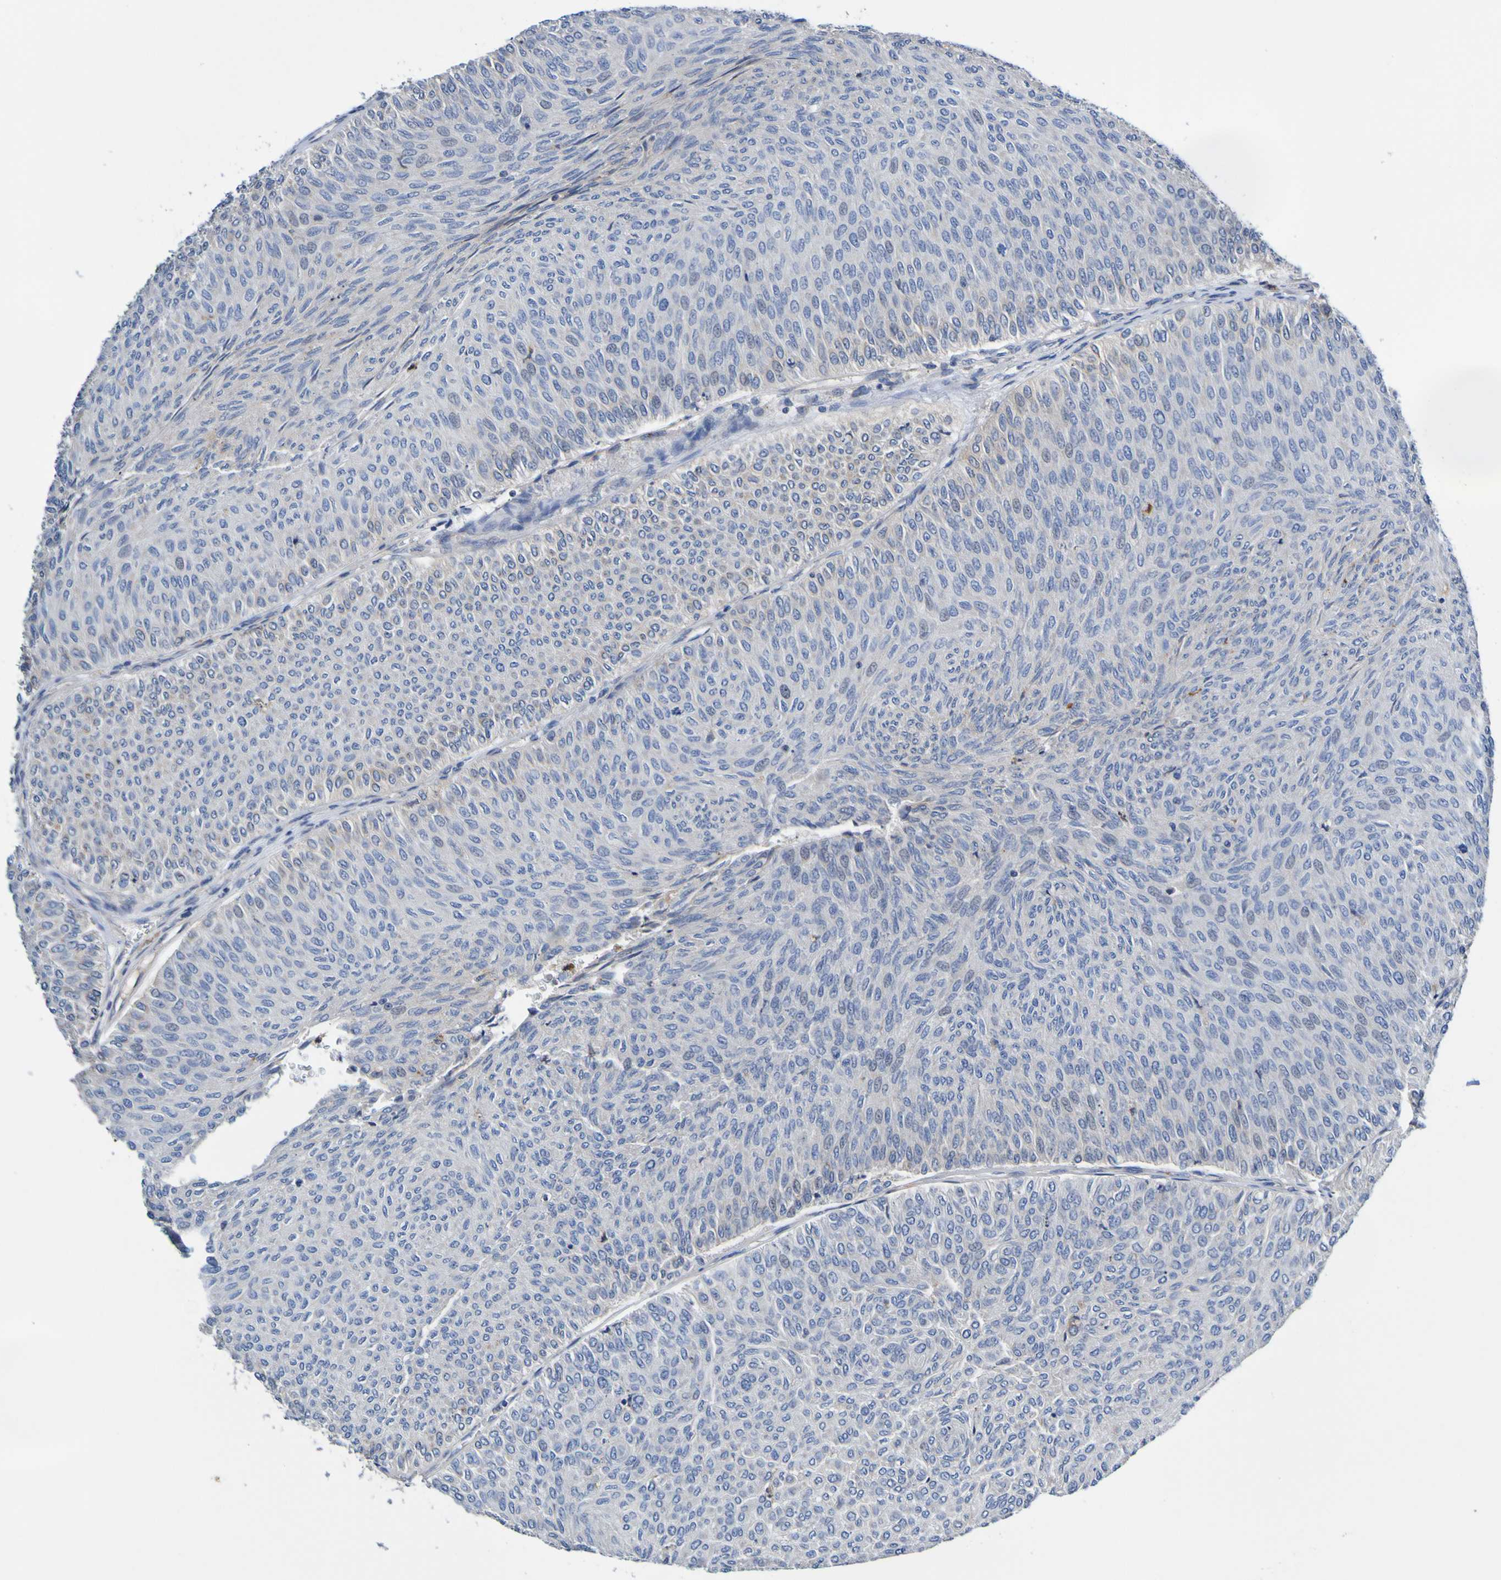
{"staining": {"intensity": "negative", "quantity": "none", "location": "none"}, "tissue": "urothelial cancer", "cell_type": "Tumor cells", "image_type": "cancer", "snomed": [{"axis": "morphology", "description": "Urothelial carcinoma, Low grade"}, {"axis": "topography", "description": "Urinary bladder"}], "caption": "DAB immunohistochemical staining of urothelial cancer exhibits no significant expression in tumor cells.", "gene": "METAP2", "patient": {"sex": "male", "age": 78}}